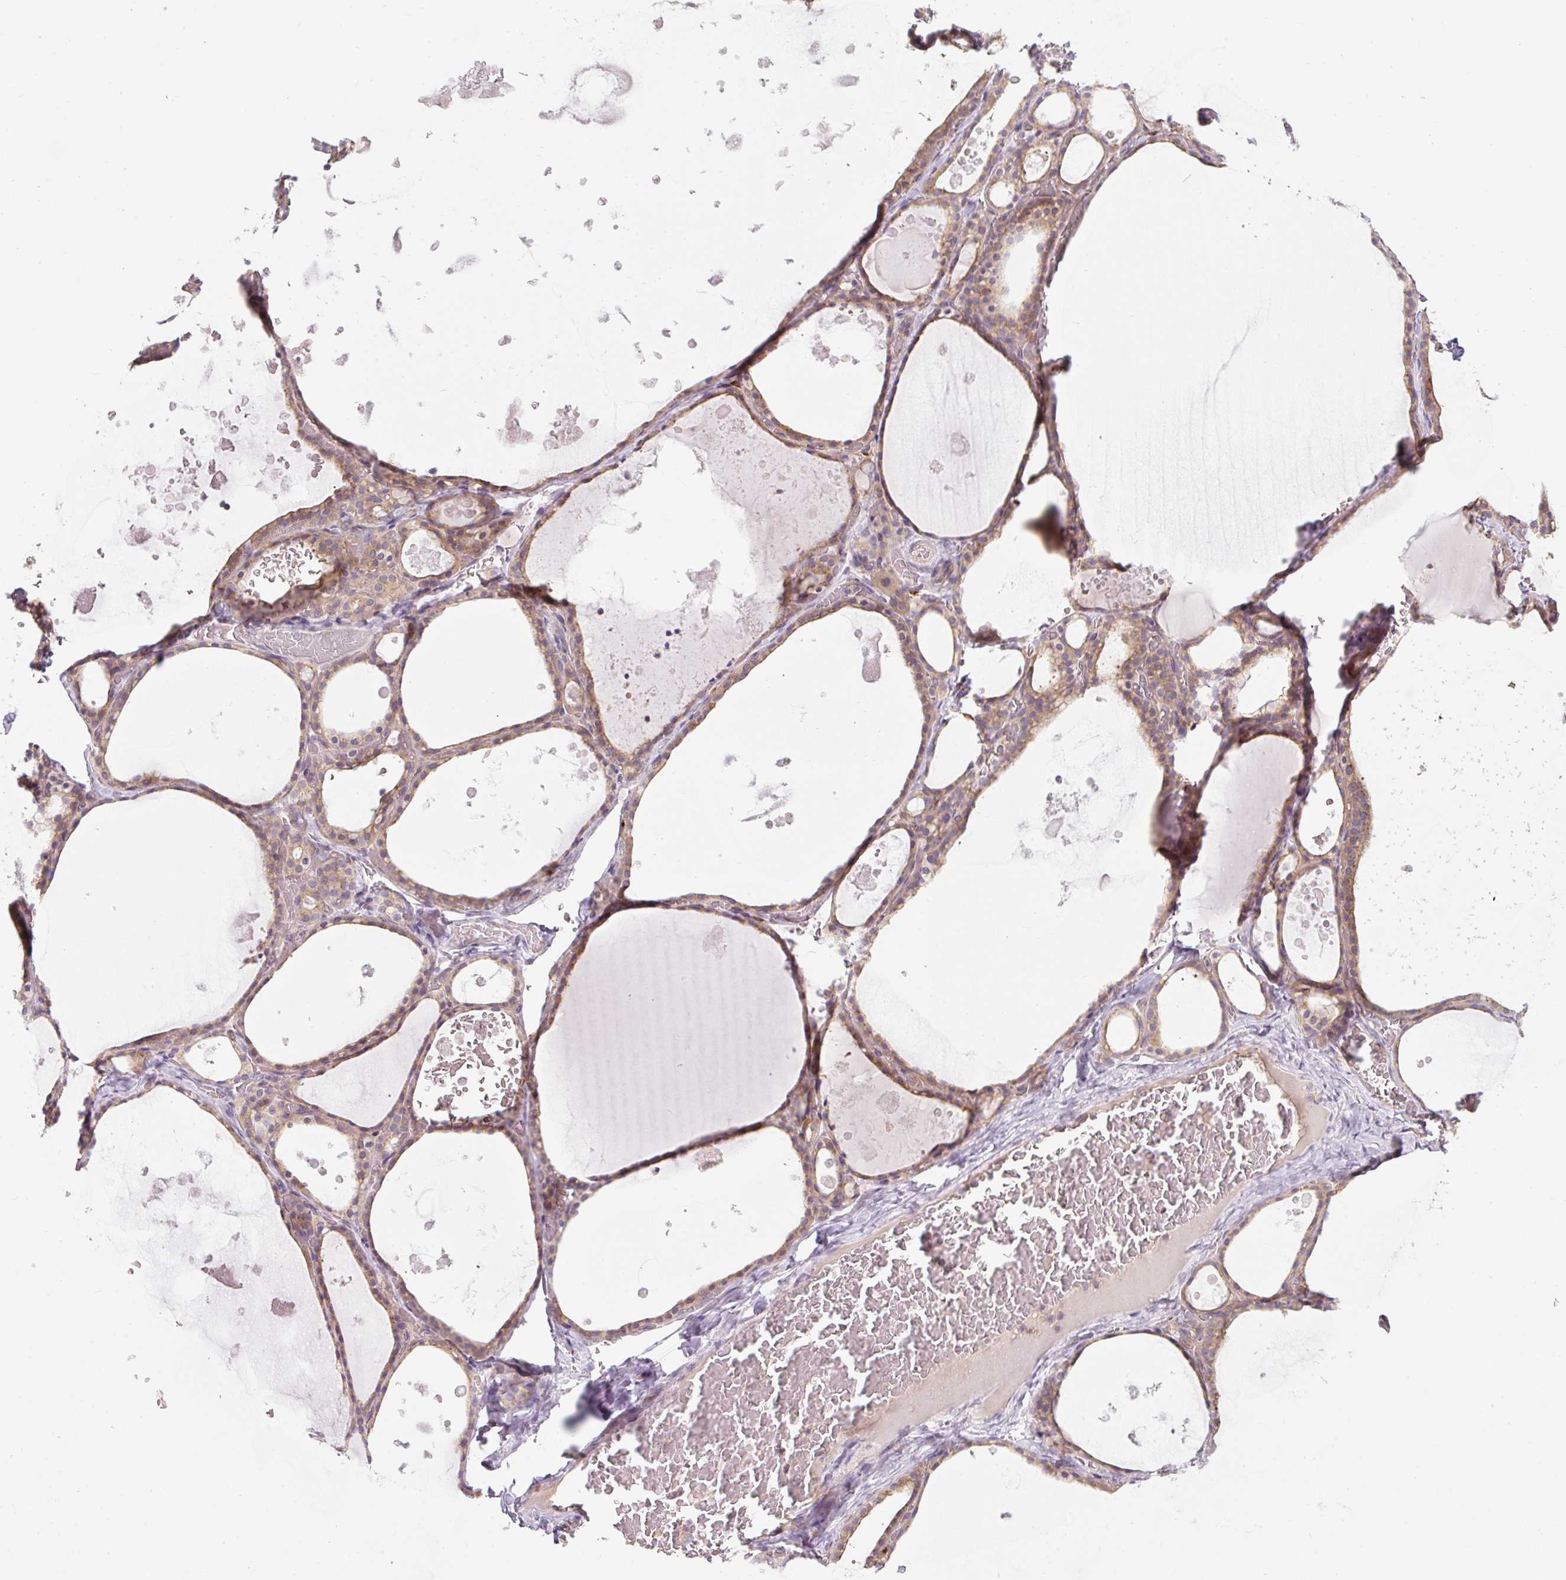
{"staining": {"intensity": "moderate", "quantity": ">75%", "location": "cytoplasmic/membranous"}, "tissue": "thyroid gland", "cell_type": "Glandular cells", "image_type": "normal", "snomed": [{"axis": "morphology", "description": "Normal tissue, NOS"}, {"axis": "topography", "description": "Thyroid gland"}], "caption": "Moderate cytoplasmic/membranous protein positivity is appreciated in approximately >75% of glandular cells in thyroid gland. The staining was performed using DAB, with brown indicating positive protein expression. Nuclei are stained blue with hematoxylin.", "gene": "MLX", "patient": {"sex": "male", "age": 56}}